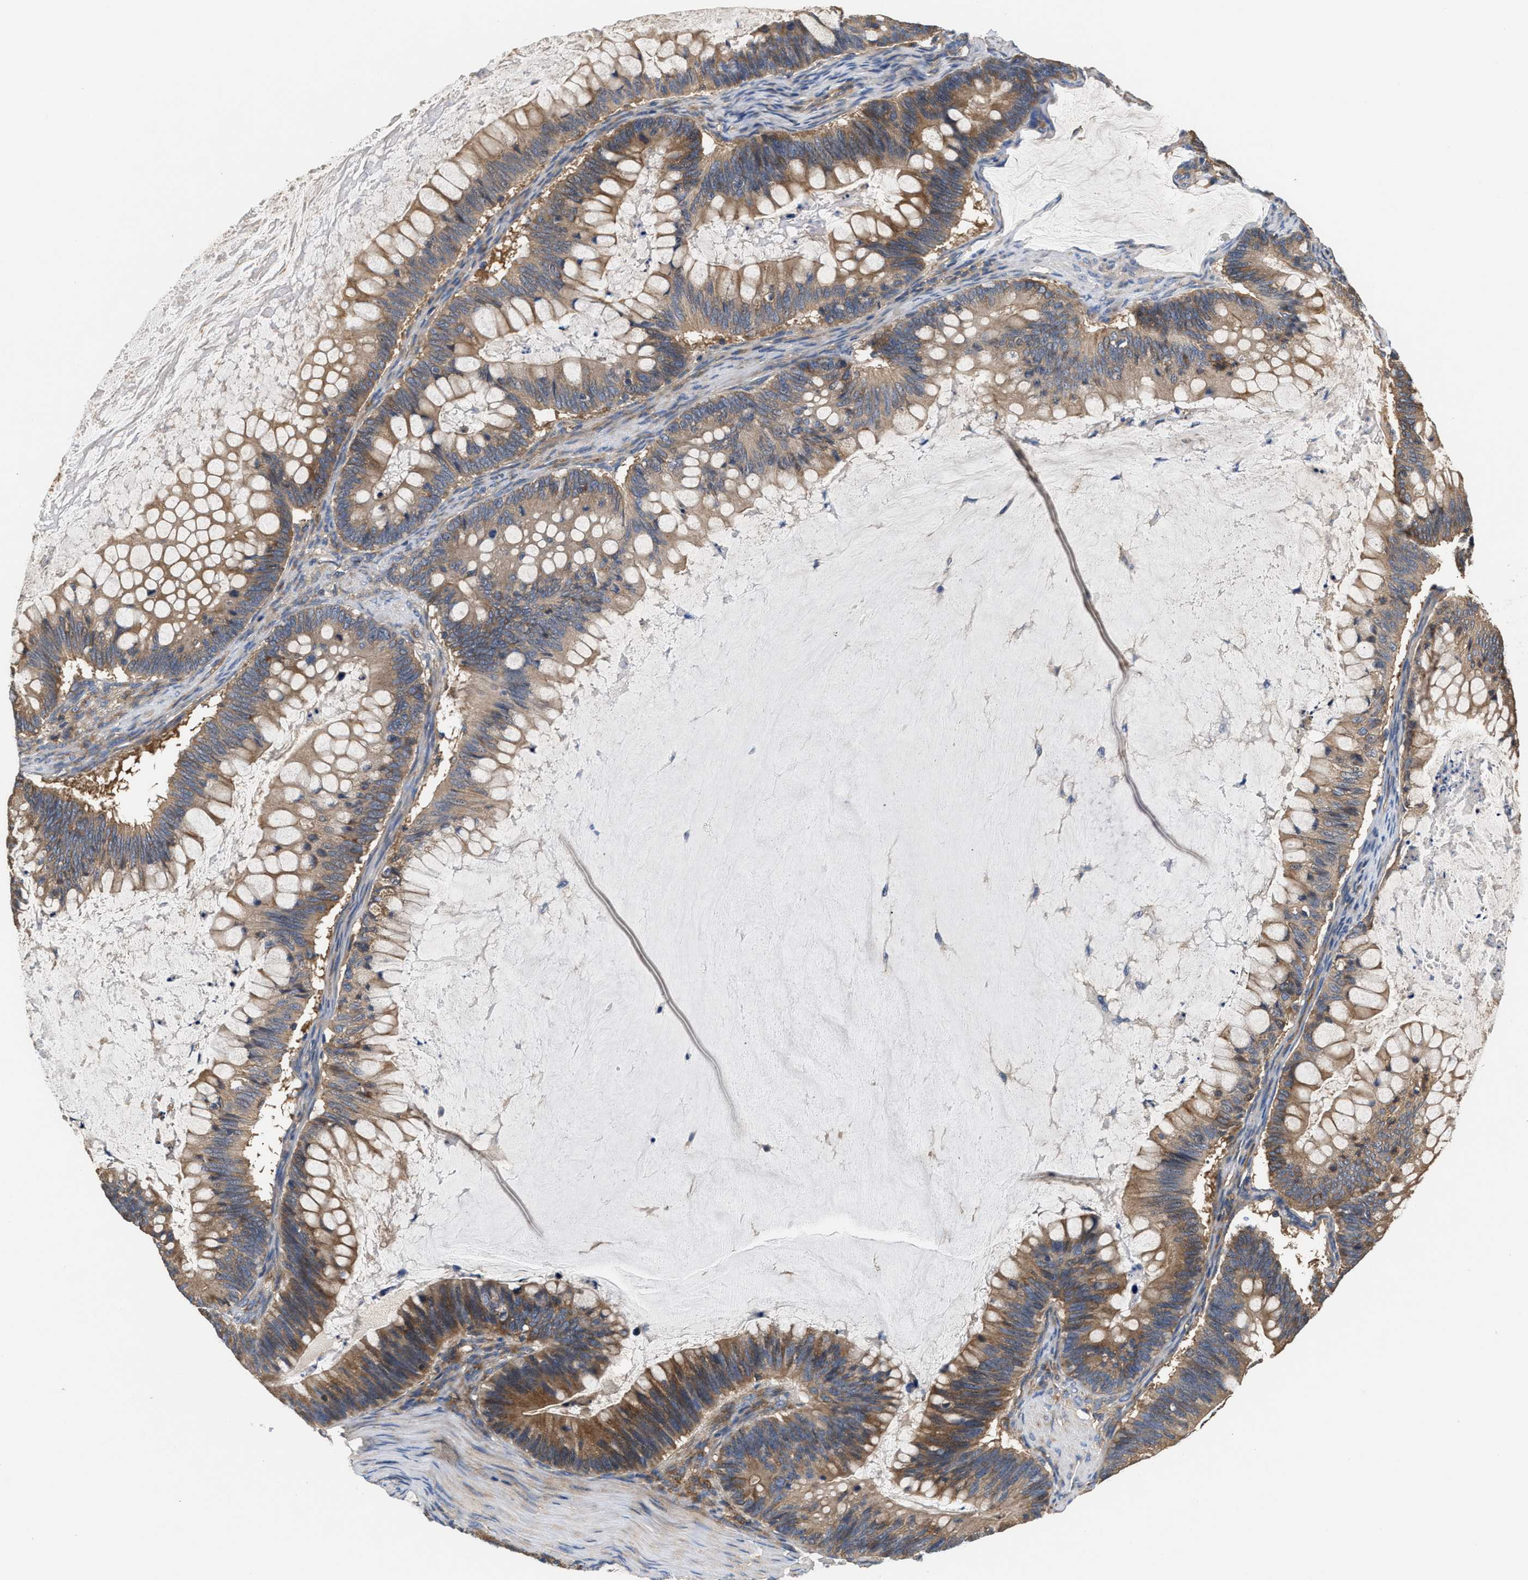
{"staining": {"intensity": "moderate", "quantity": ">75%", "location": "cytoplasmic/membranous"}, "tissue": "ovarian cancer", "cell_type": "Tumor cells", "image_type": "cancer", "snomed": [{"axis": "morphology", "description": "Cystadenocarcinoma, mucinous, NOS"}, {"axis": "topography", "description": "Ovary"}], "caption": "There is medium levels of moderate cytoplasmic/membranous staining in tumor cells of ovarian cancer (mucinous cystadenocarcinoma), as demonstrated by immunohistochemical staining (brown color).", "gene": "KLB", "patient": {"sex": "female", "age": 61}}